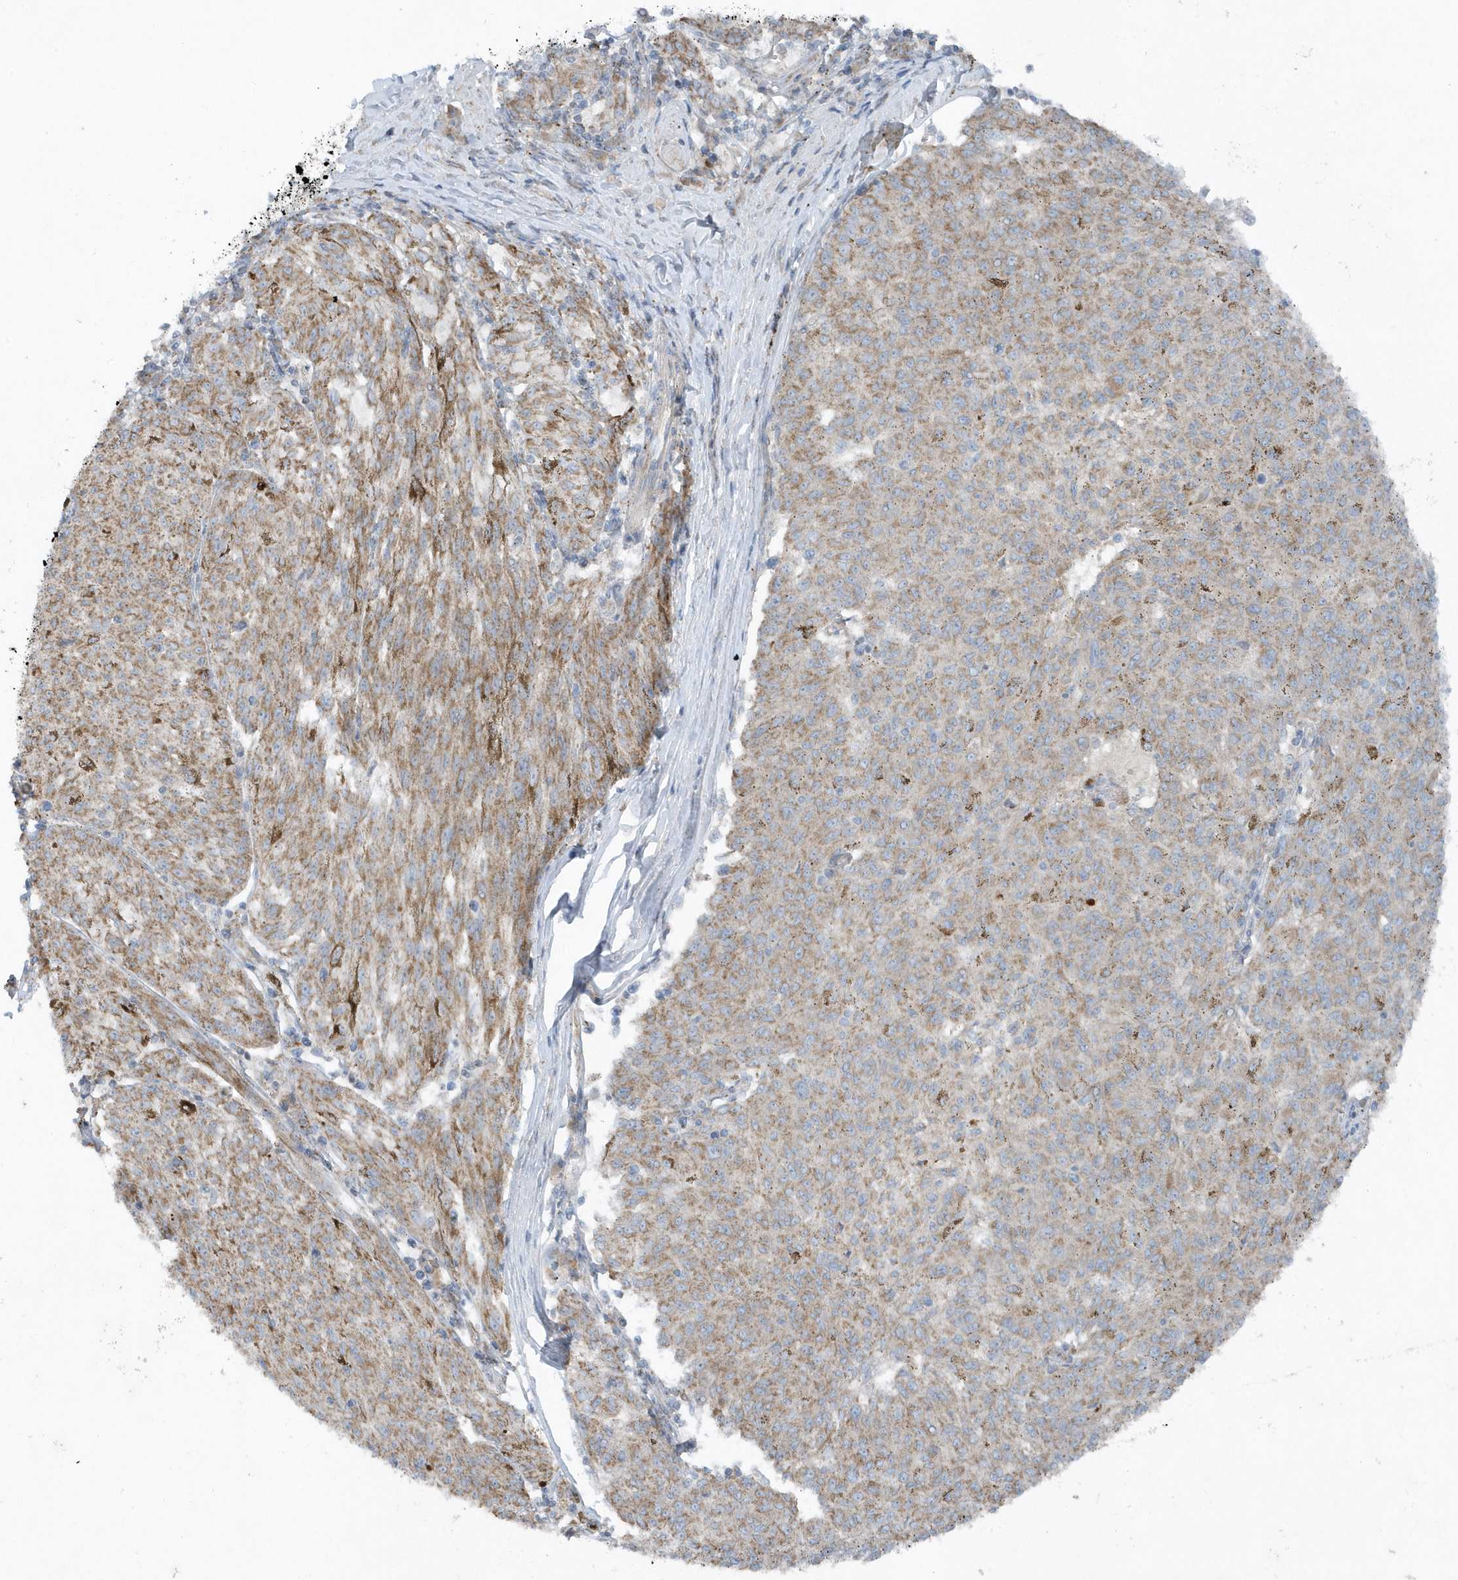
{"staining": {"intensity": "moderate", "quantity": "25%-75%", "location": "cytoplasmic/membranous"}, "tissue": "melanoma", "cell_type": "Tumor cells", "image_type": "cancer", "snomed": [{"axis": "morphology", "description": "Malignant melanoma, NOS"}, {"axis": "topography", "description": "Skin"}], "caption": "There is medium levels of moderate cytoplasmic/membranous staining in tumor cells of malignant melanoma, as demonstrated by immunohistochemical staining (brown color).", "gene": "SLC38A2", "patient": {"sex": "female", "age": 72}}